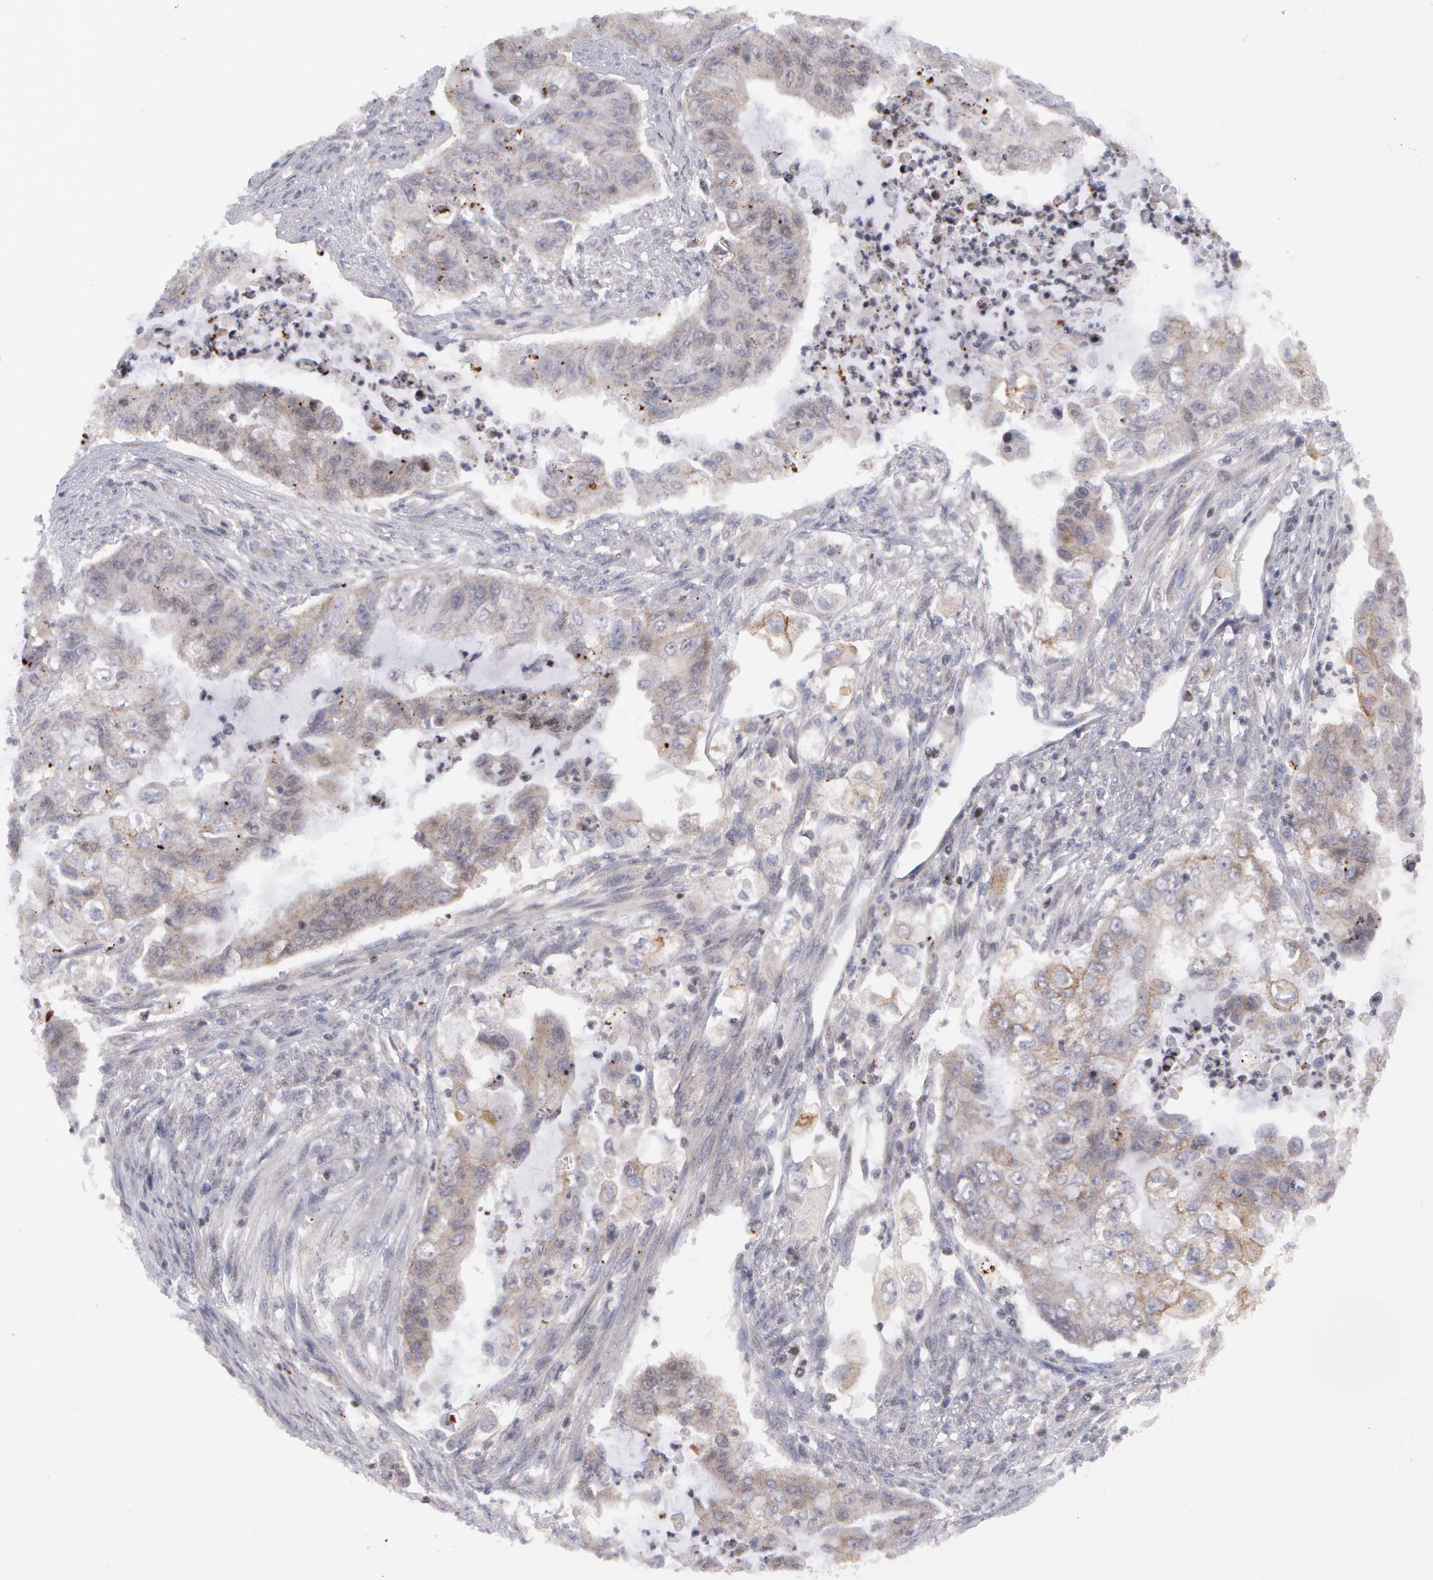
{"staining": {"intensity": "weak", "quantity": "25%-75%", "location": "cytoplasmic/membranous"}, "tissue": "endometrial cancer", "cell_type": "Tumor cells", "image_type": "cancer", "snomed": [{"axis": "morphology", "description": "Adenocarcinoma, NOS"}, {"axis": "topography", "description": "Endometrium"}], "caption": "Endometrial cancer (adenocarcinoma) was stained to show a protein in brown. There is low levels of weak cytoplasmic/membranous positivity in approximately 25%-75% of tumor cells.", "gene": "ERBB2", "patient": {"sex": "female", "age": 75}}